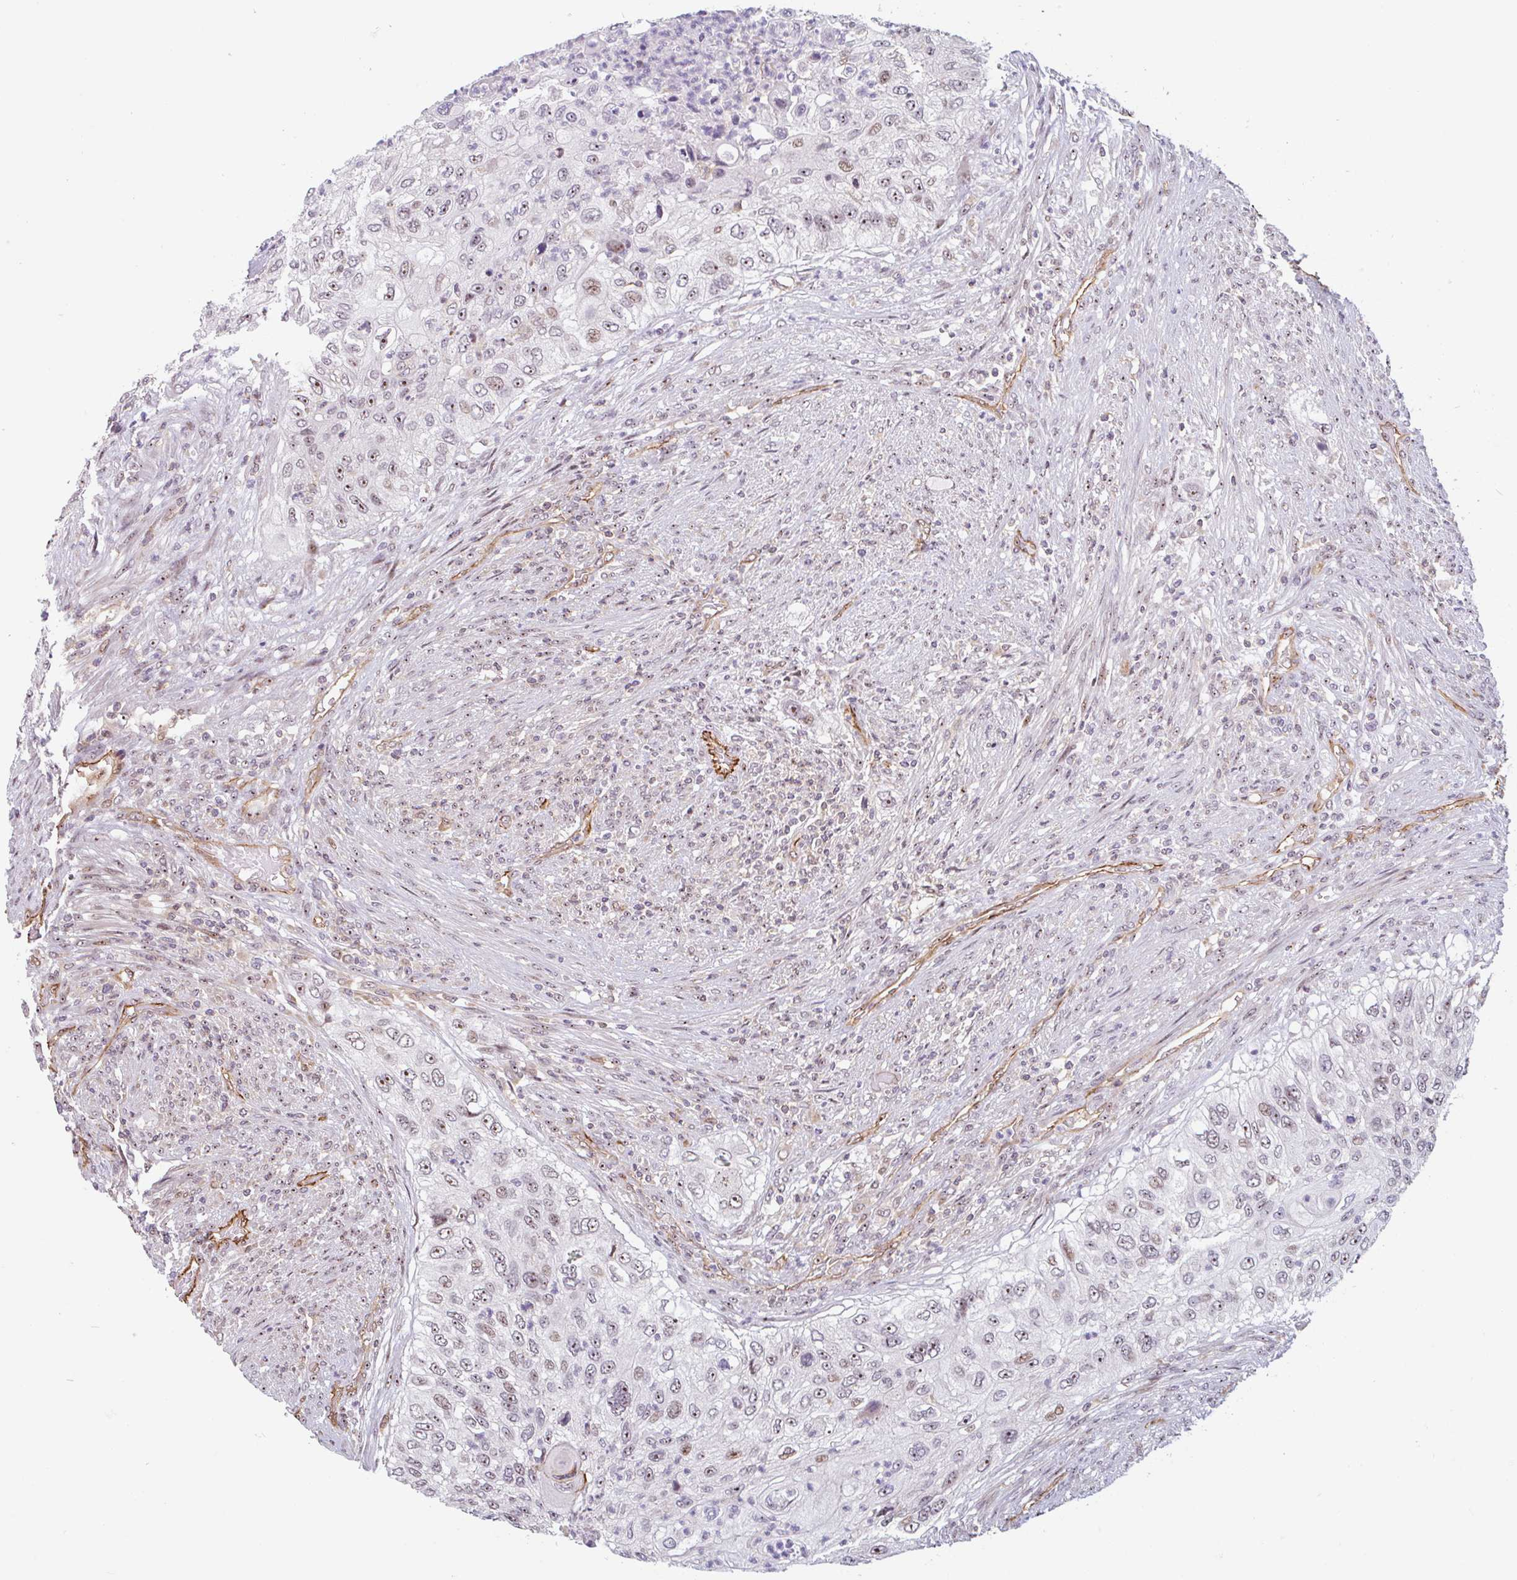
{"staining": {"intensity": "moderate", "quantity": "25%-75%", "location": "nuclear"}, "tissue": "urothelial cancer", "cell_type": "Tumor cells", "image_type": "cancer", "snomed": [{"axis": "morphology", "description": "Urothelial carcinoma, High grade"}, {"axis": "topography", "description": "Urinary bladder"}], "caption": "Urothelial carcinoma (high-grade) stained with DAB (3,3'-diaminobenzidine) immunohistochemistry (IHC) exhibits medium levels of moderate nuclear expression in approximately 25%-75% of tumor cells.", "gene": "ZNF689", "patient": {"sex": "female", "age": 60}}